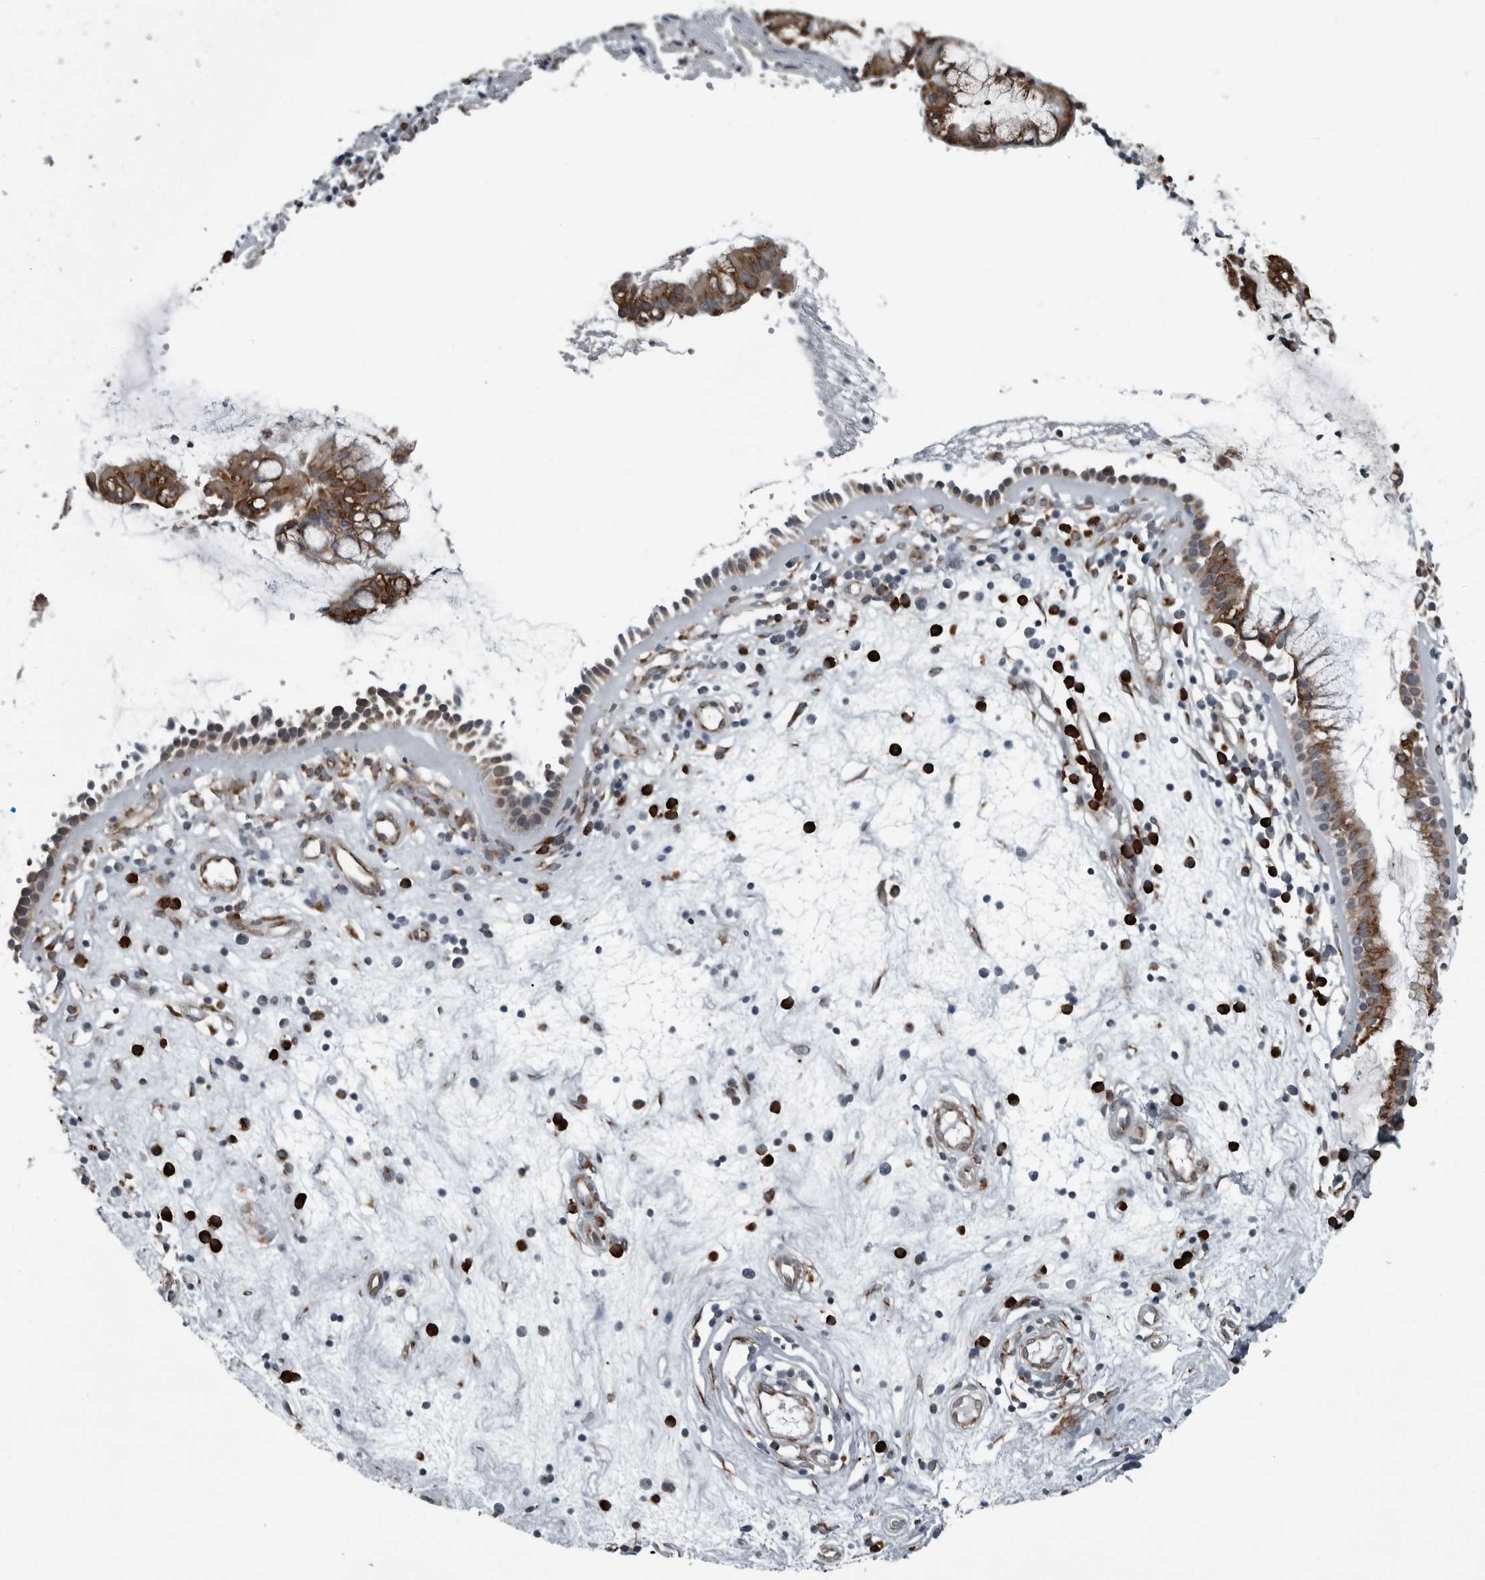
{"staining": {"intensity": "moderate", "quantity": ">75%", "location": "cytoplasmic/membranous"}, "tissue": "nasopharynx", "cell_type": "Respiratory epithelial cells", "image_type": "normal", "snomed": [{"axis": "morphology", "description": "Normal tissue, NOS"}, {"axis": "topography", "description": "Nasopharynx"}], "caption": "IHC of normal human nasopharynx displays medium levels of moderate cytoplasmic/membranous expression in about >75% of respiratory epithelial cells.", "gene": "CEP85", "patient": {"sex": "female", "age": 39}}